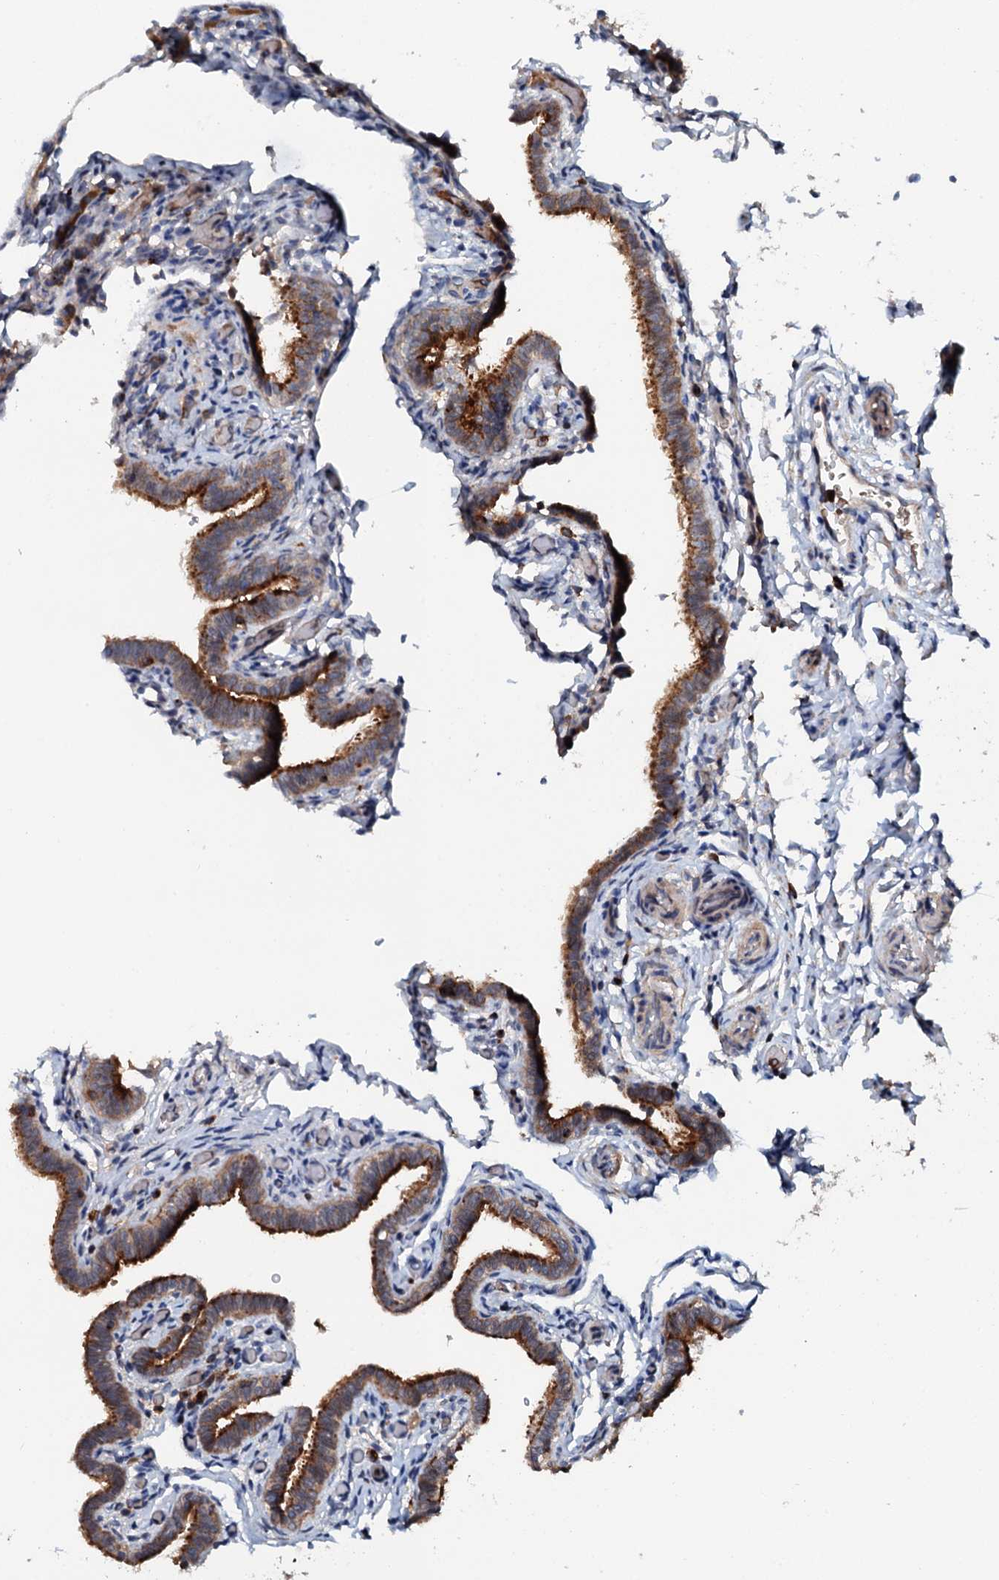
{"staining": {"intensity": "strong", "quantity": "25%-75%", "location": "cytoplasmic/membranous"}, "tissue": "fallopian tube", "cell_type": "Glandular cells", "image_type": "normal", "snomed": [{"axis": "morphology", "description": "Normal tissue, NOS"}, {"axis": "topography", "description": "Fallopian tube"}], "caption": "The image displays staining of normal fallopian tube, revealing strong cytoplasmic/membranous protein positivity (brown color) within glandular cells.", "gene": "VAMP8", "patient": {"sex": "female", "age": 36}}